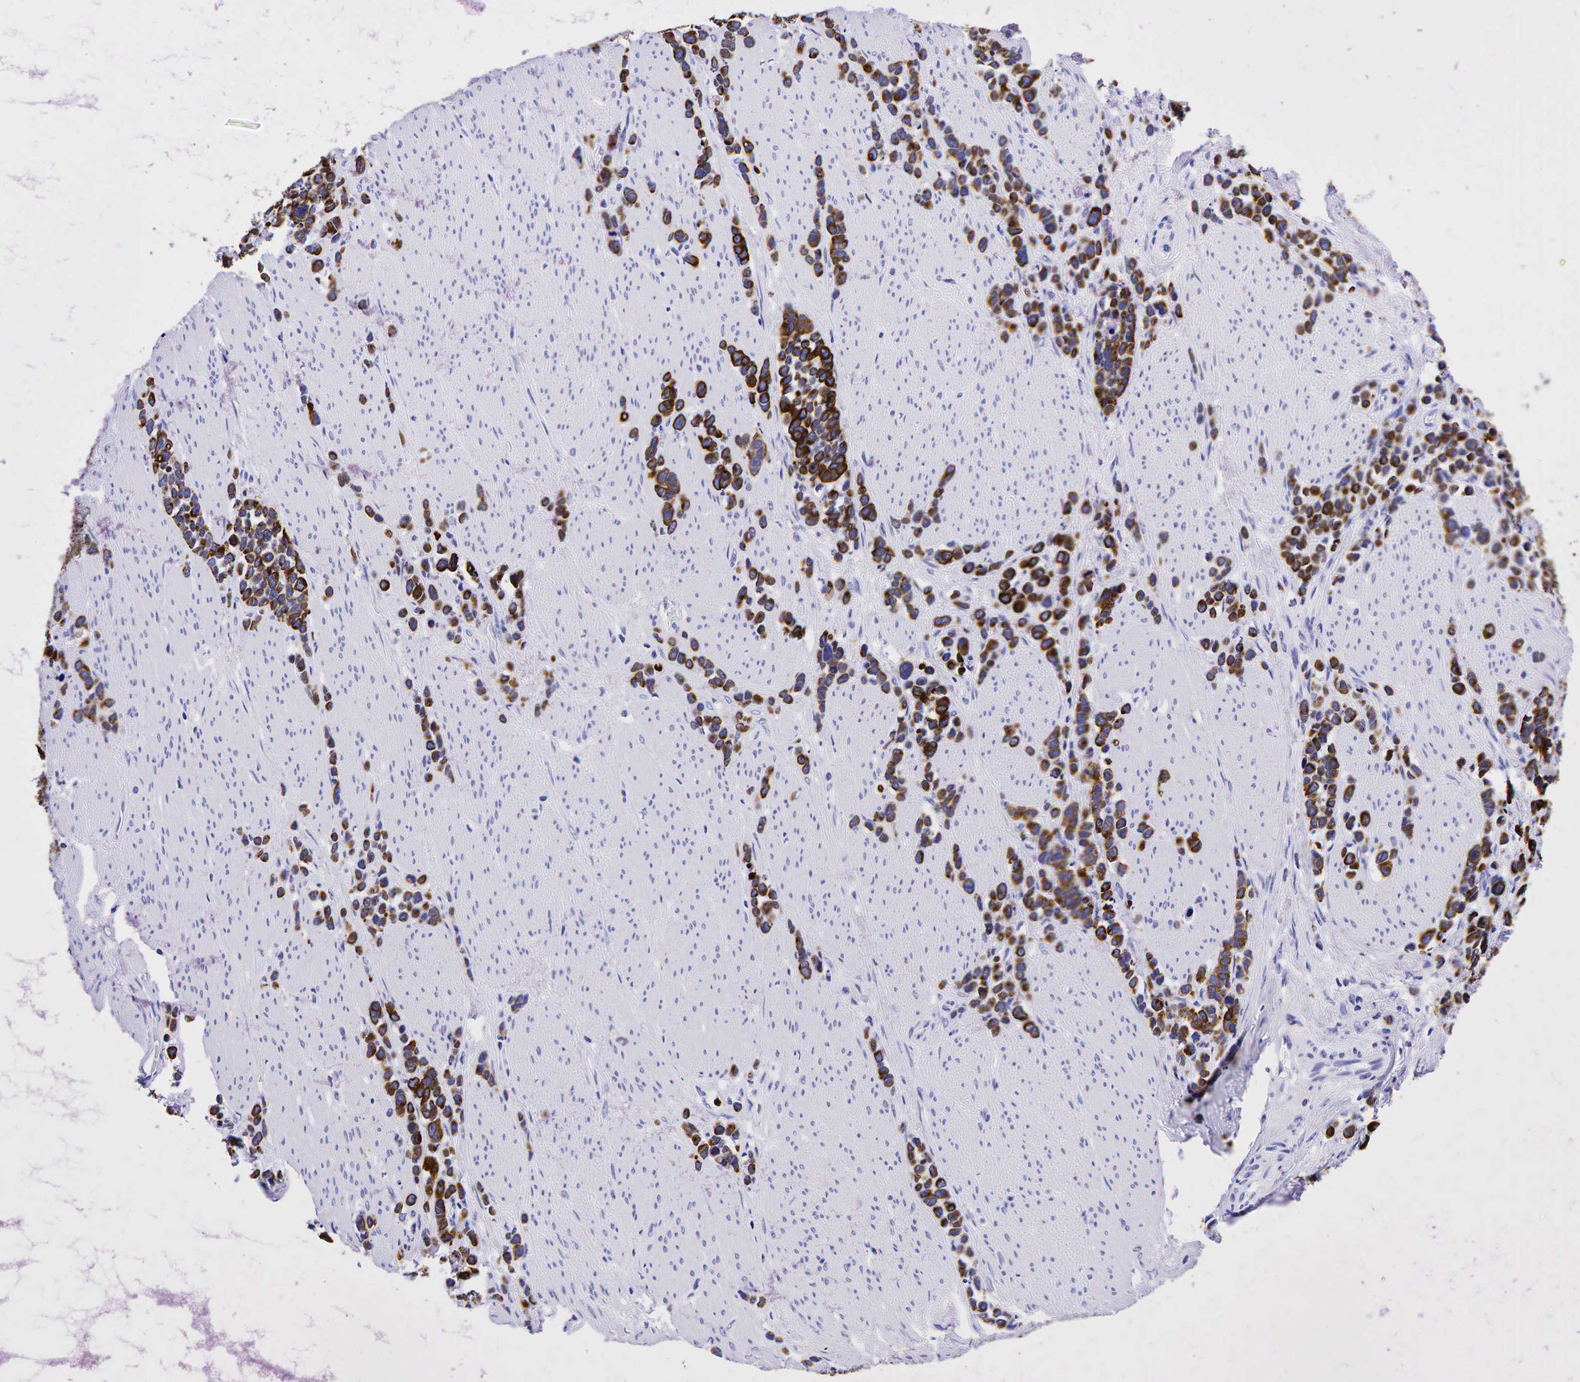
{"staining": {"intensity": "strong", "quantity": ">75%", "location": "cytoplasmic/membranous"}, "tissue": "stomach cancer", "cell_type": "Tumor cells", "image_type": "cancer", "snomed": [{"axis": "morphology", "description": "Adenocarcinoma, NOS"}, {"axis": "topography", "description": "Stomach, upper"}], "caption": "An immunohistochemistry (IHC) image of neoplastic tissue is shown. Protein staining in brown labels strong cytoplasmic/membranous positivity in stomach cancer (adenocarcinoma) within tumor cells.", "gene": "KRT19", "patient": {"sex": "male", "age": 71}}